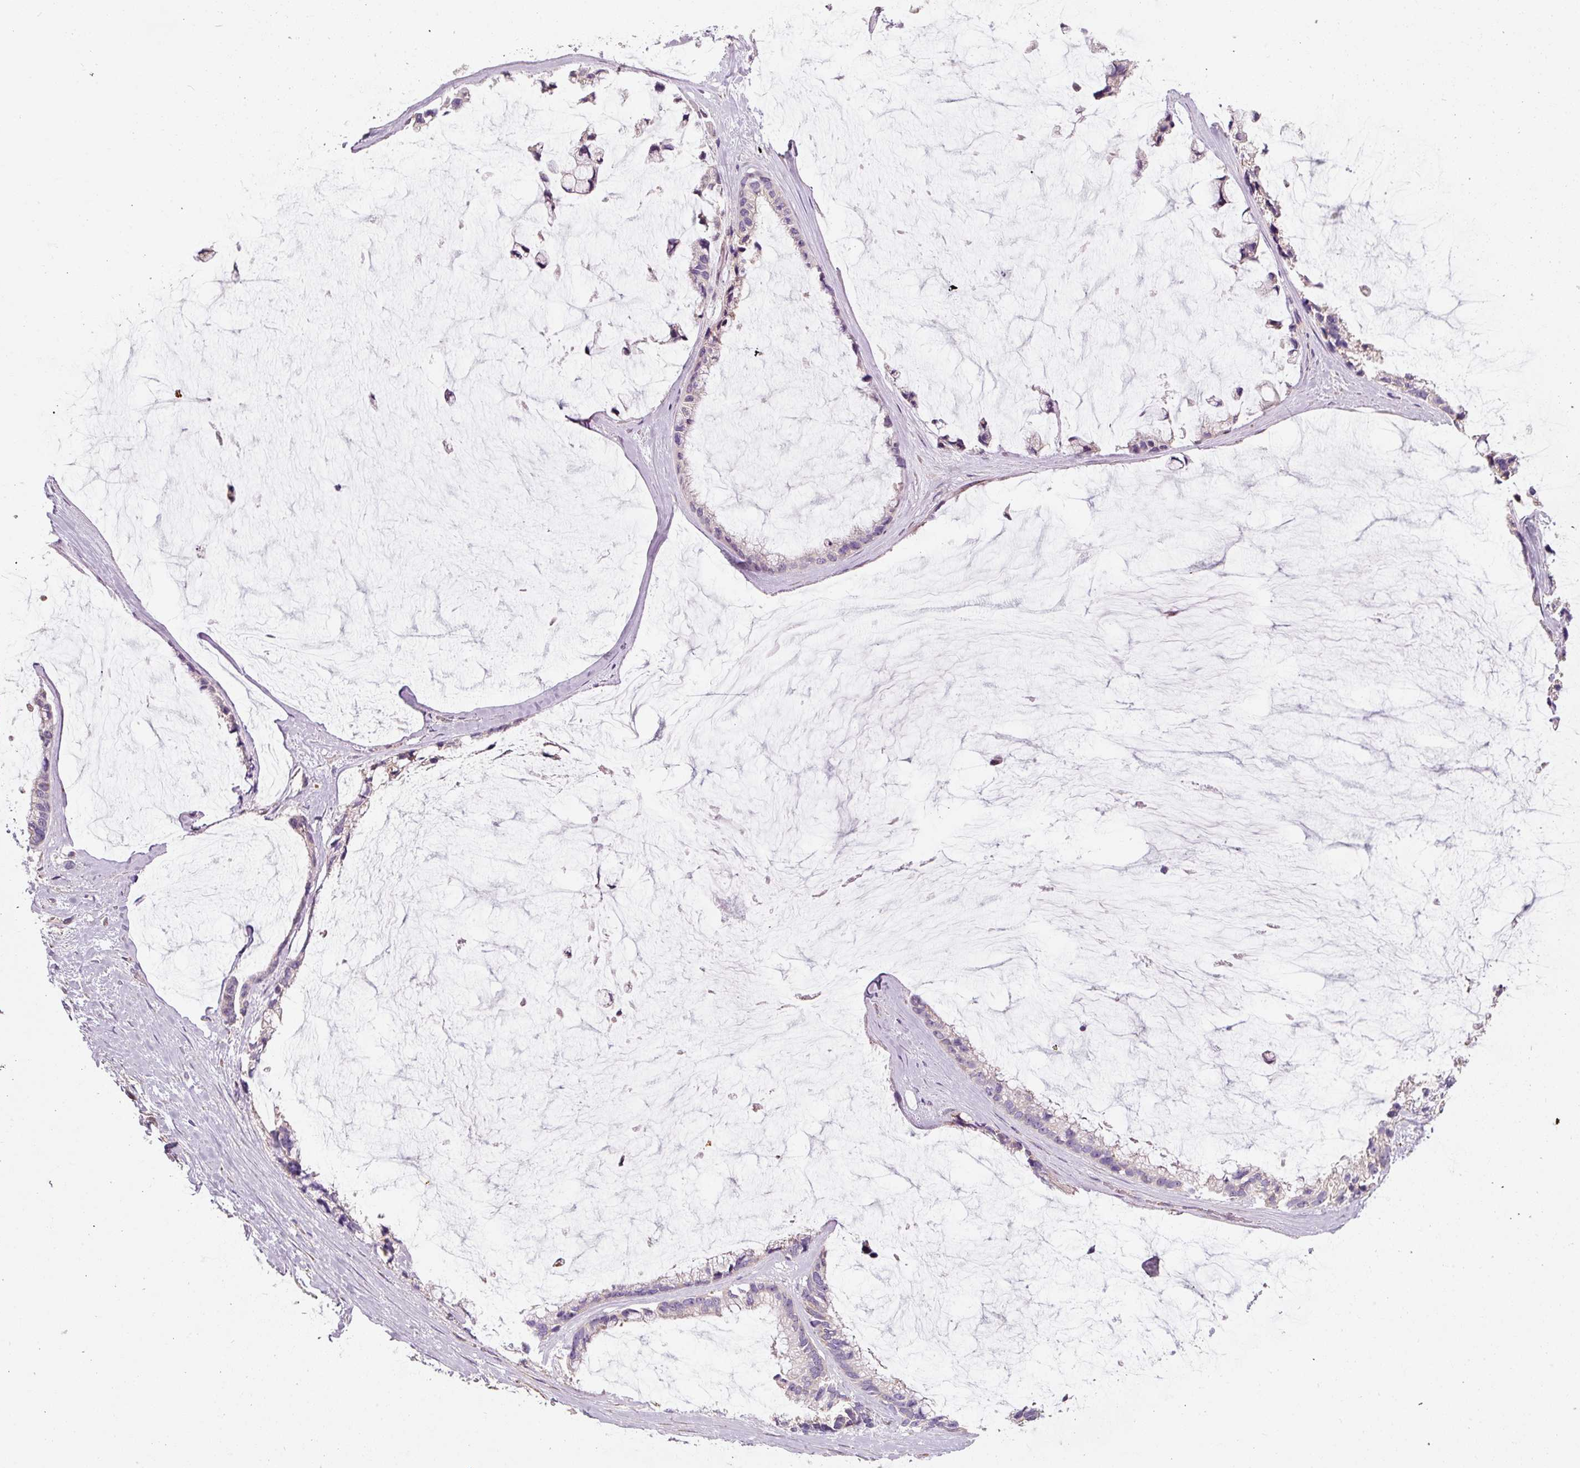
{"staining": {"intensity": "negative", "quantity": "none", "location": "none"}, "tissue": "ovarian cancer", "cell_type": "Tumor cells", "image_type": "cancer", "snomed": [{"axis": "morphology", "description": "Cystadenocarcinoma, mucinous, NOS"}, {"axis": "topography", "description": "Ovary"}], "caption": "A high-resolution image shows IHC staining of ovarian cancer, which exhibits no significant expression in tumor cells. (DAB immunohistochemistry (IHC), high magnification).", "gene": "NDUFB4", "patient": {"sex": "female", "age": 39}}